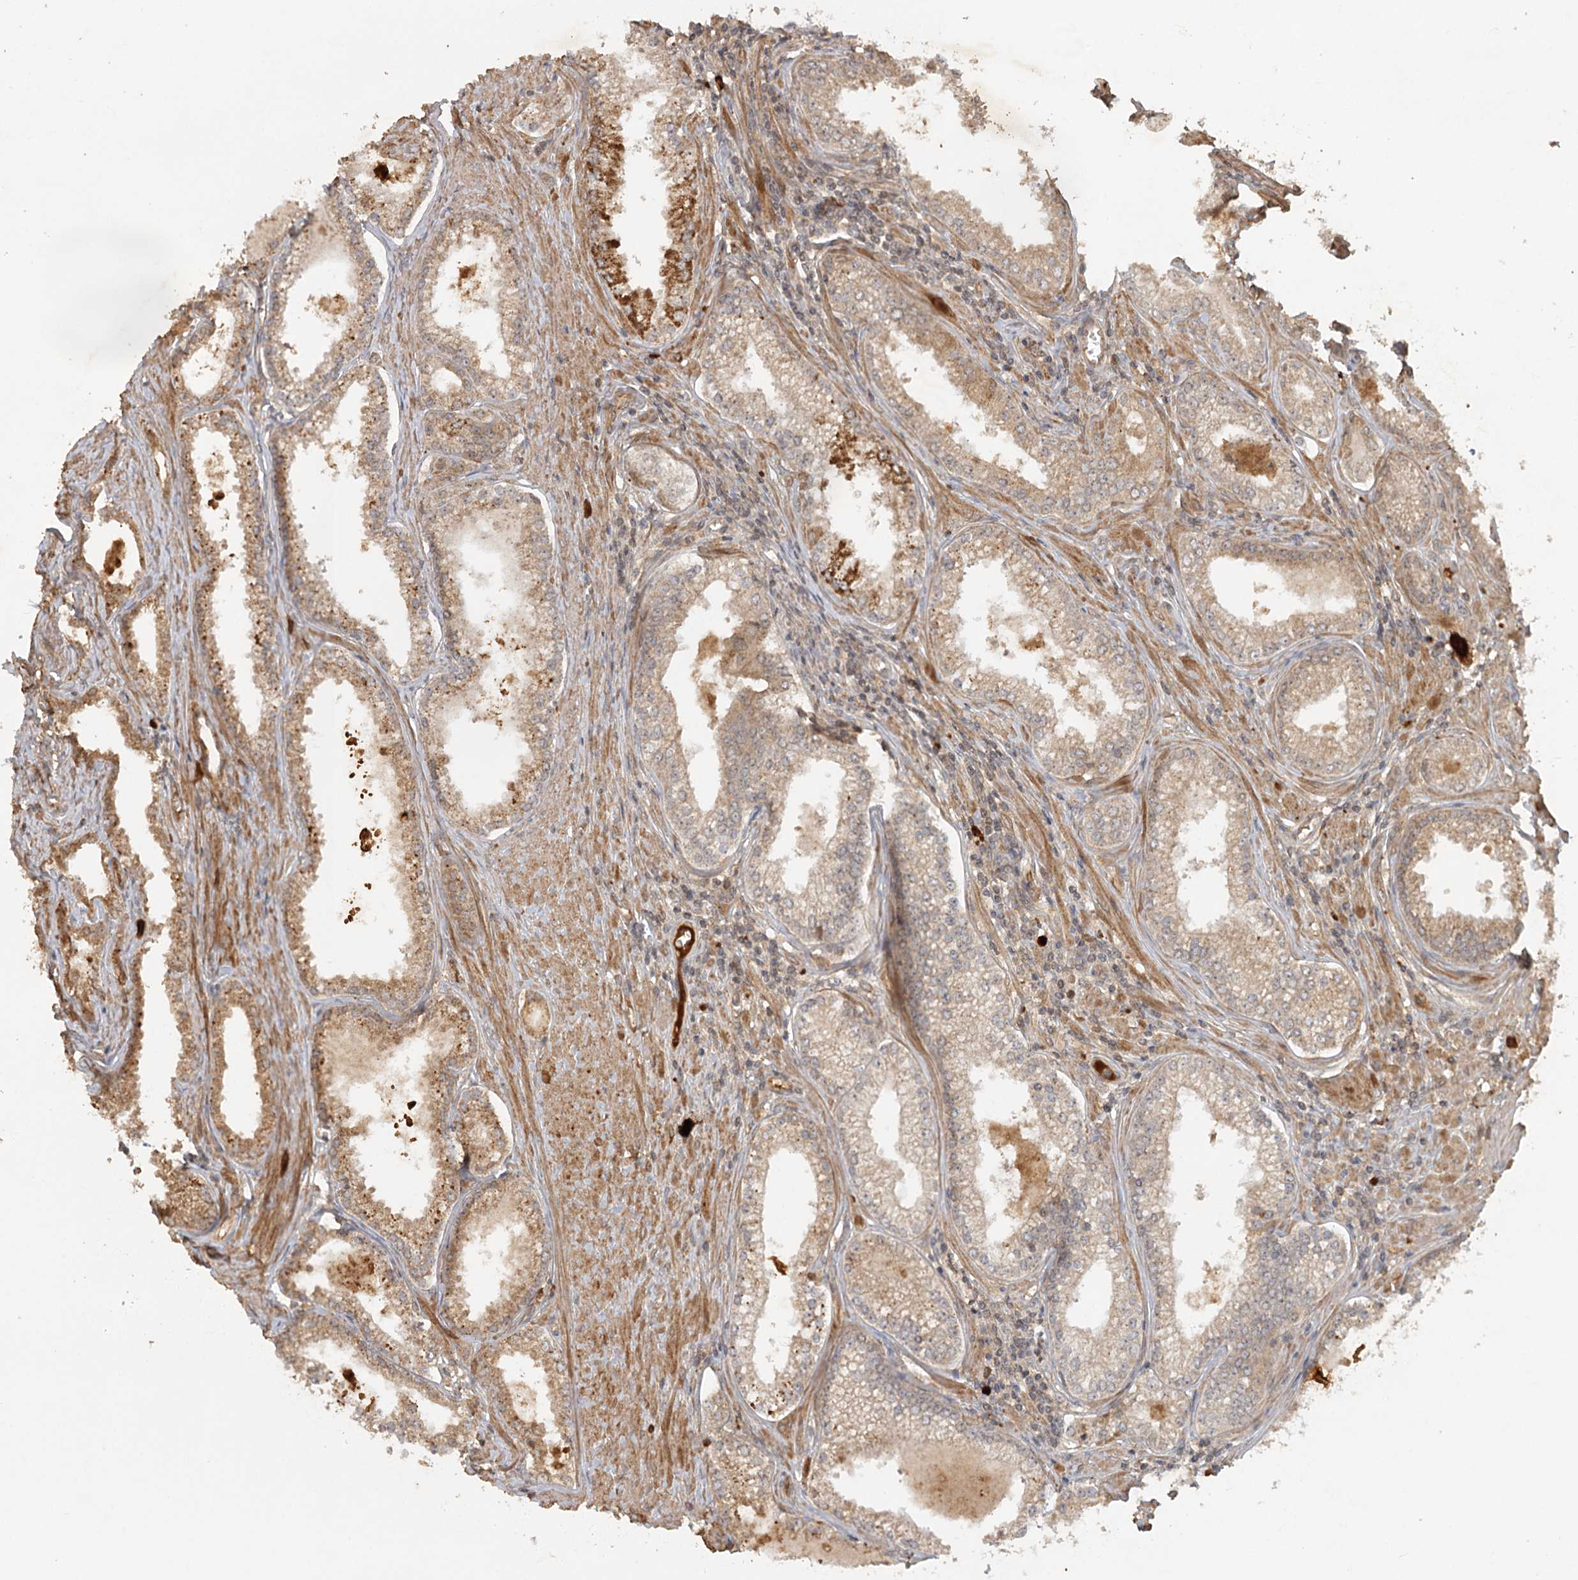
{"staining": {"intensity": "moderate", "quantity": ">75%", "location": "cytoplasmic/membranous"}, "tissue": "prostate cancer", "cell_type": "Tumor cells", "image_type": "cancer", "snomed": [{"axis": "morphology", "description": "Adenocarcinoma, High grade"}, {"axis": "topography", "description": "Prostate"}], "caption": "Adenocarcinoma (high-grade) (prostate) stained for a protein displays moderate cytoplasmic/membranous positivity in tumor cells.", "gene": "ARL13A", "patient": {"sex": "male", "age": 68}}